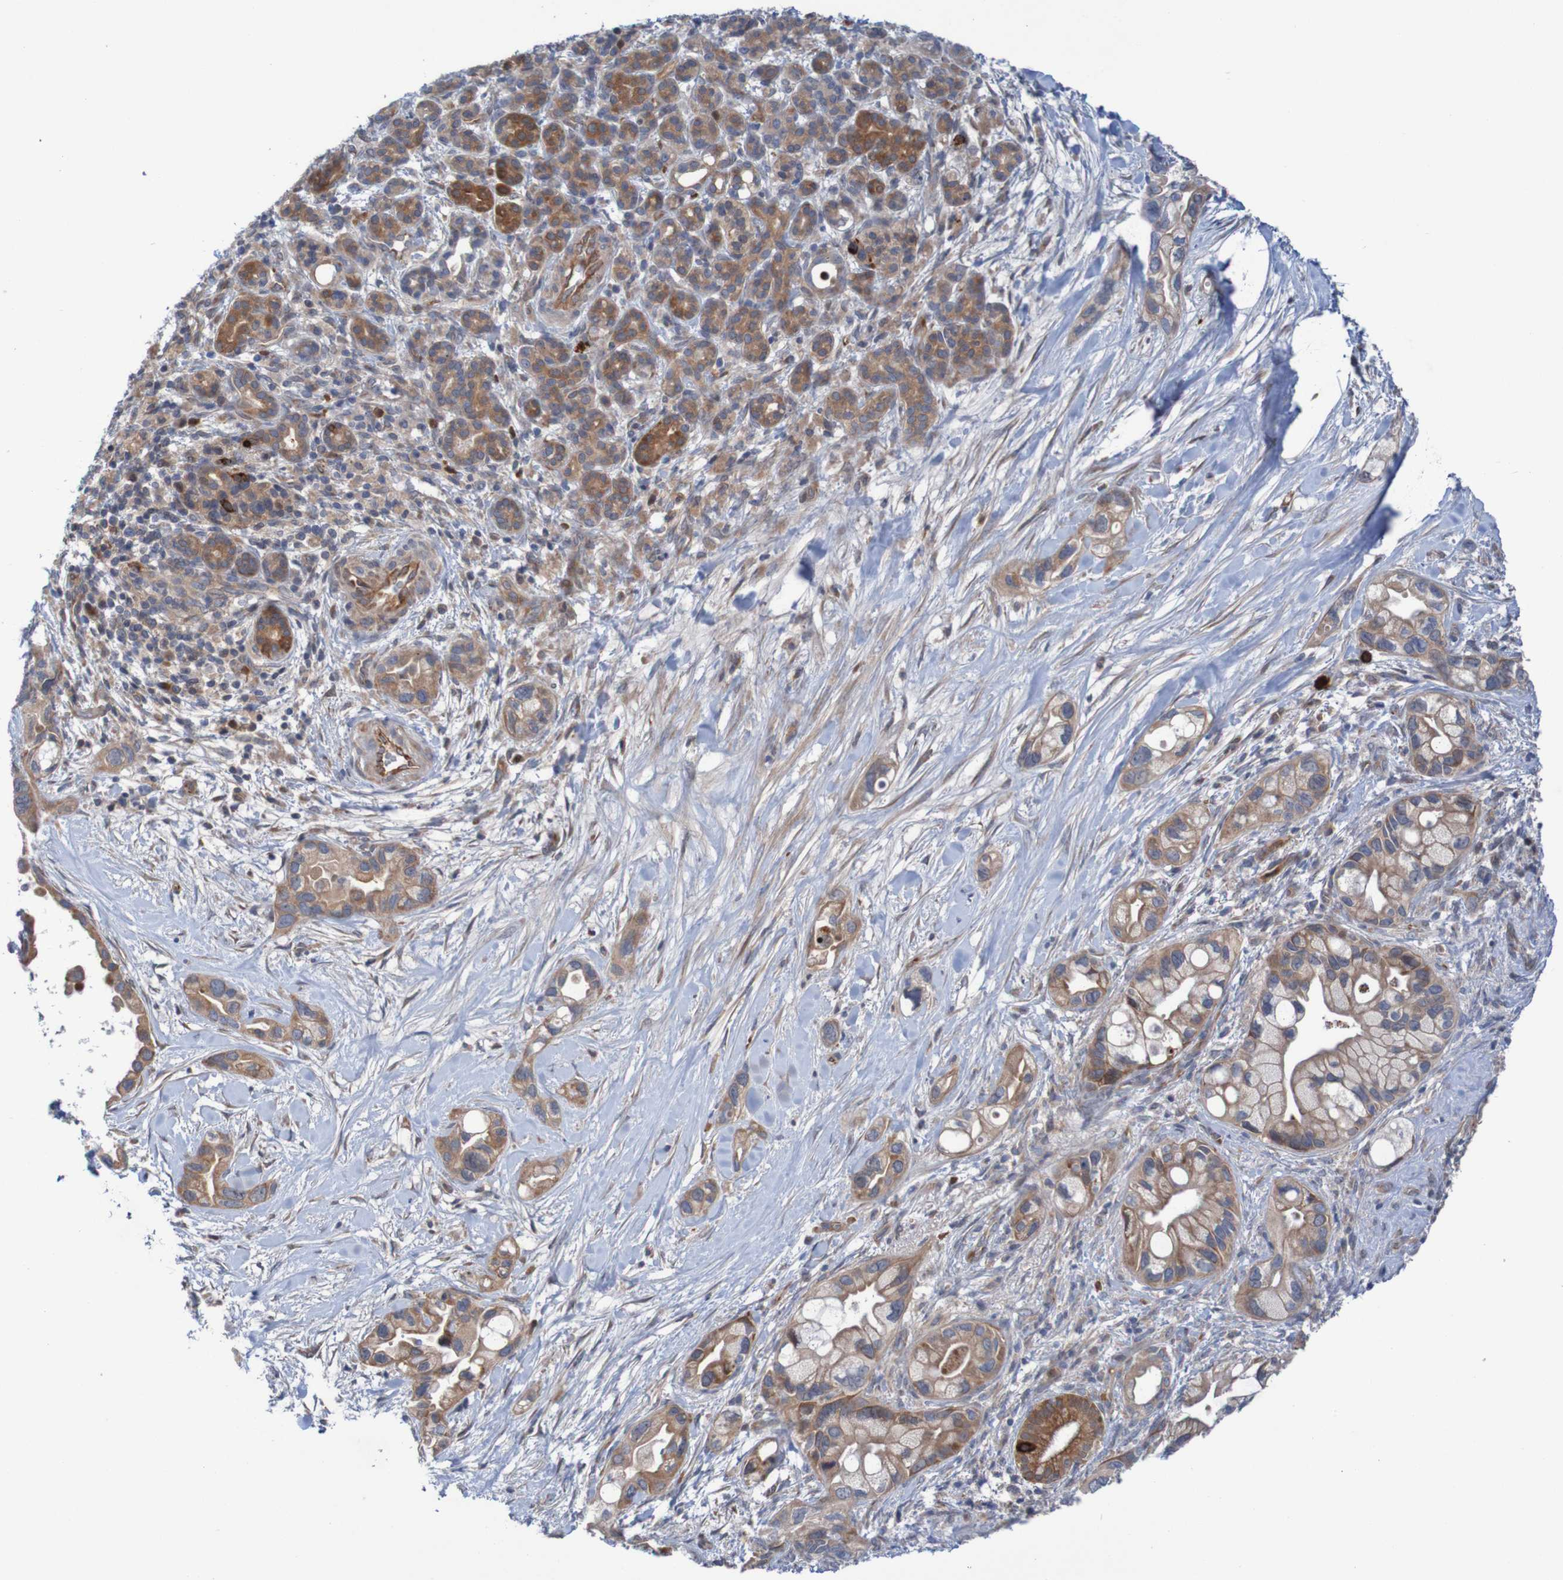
{"staining": {"intensity": "strong", "quantity": "25%-75%", "location": "cytoplasmic/membranous"}, "tissue": "pancreatic cancer", "cell_type": "Tumor cells", "image_type": "cancer", "snomed": [{"axis": "morphology", "description": "Adenocarcinoma, NOS"}, {"axis": "topography", "description": "Pancreas"}], "caption": "Approximately 25%-75% of tumor cells in human pancreatic cancer (adenocarcinoma) exhibit strong cytoplasmic/membranous protein expression as visualized by brown immunohistochemical staining.", "gene": "ANGPT4", "patient": {"sex": "female", "age": 77}}